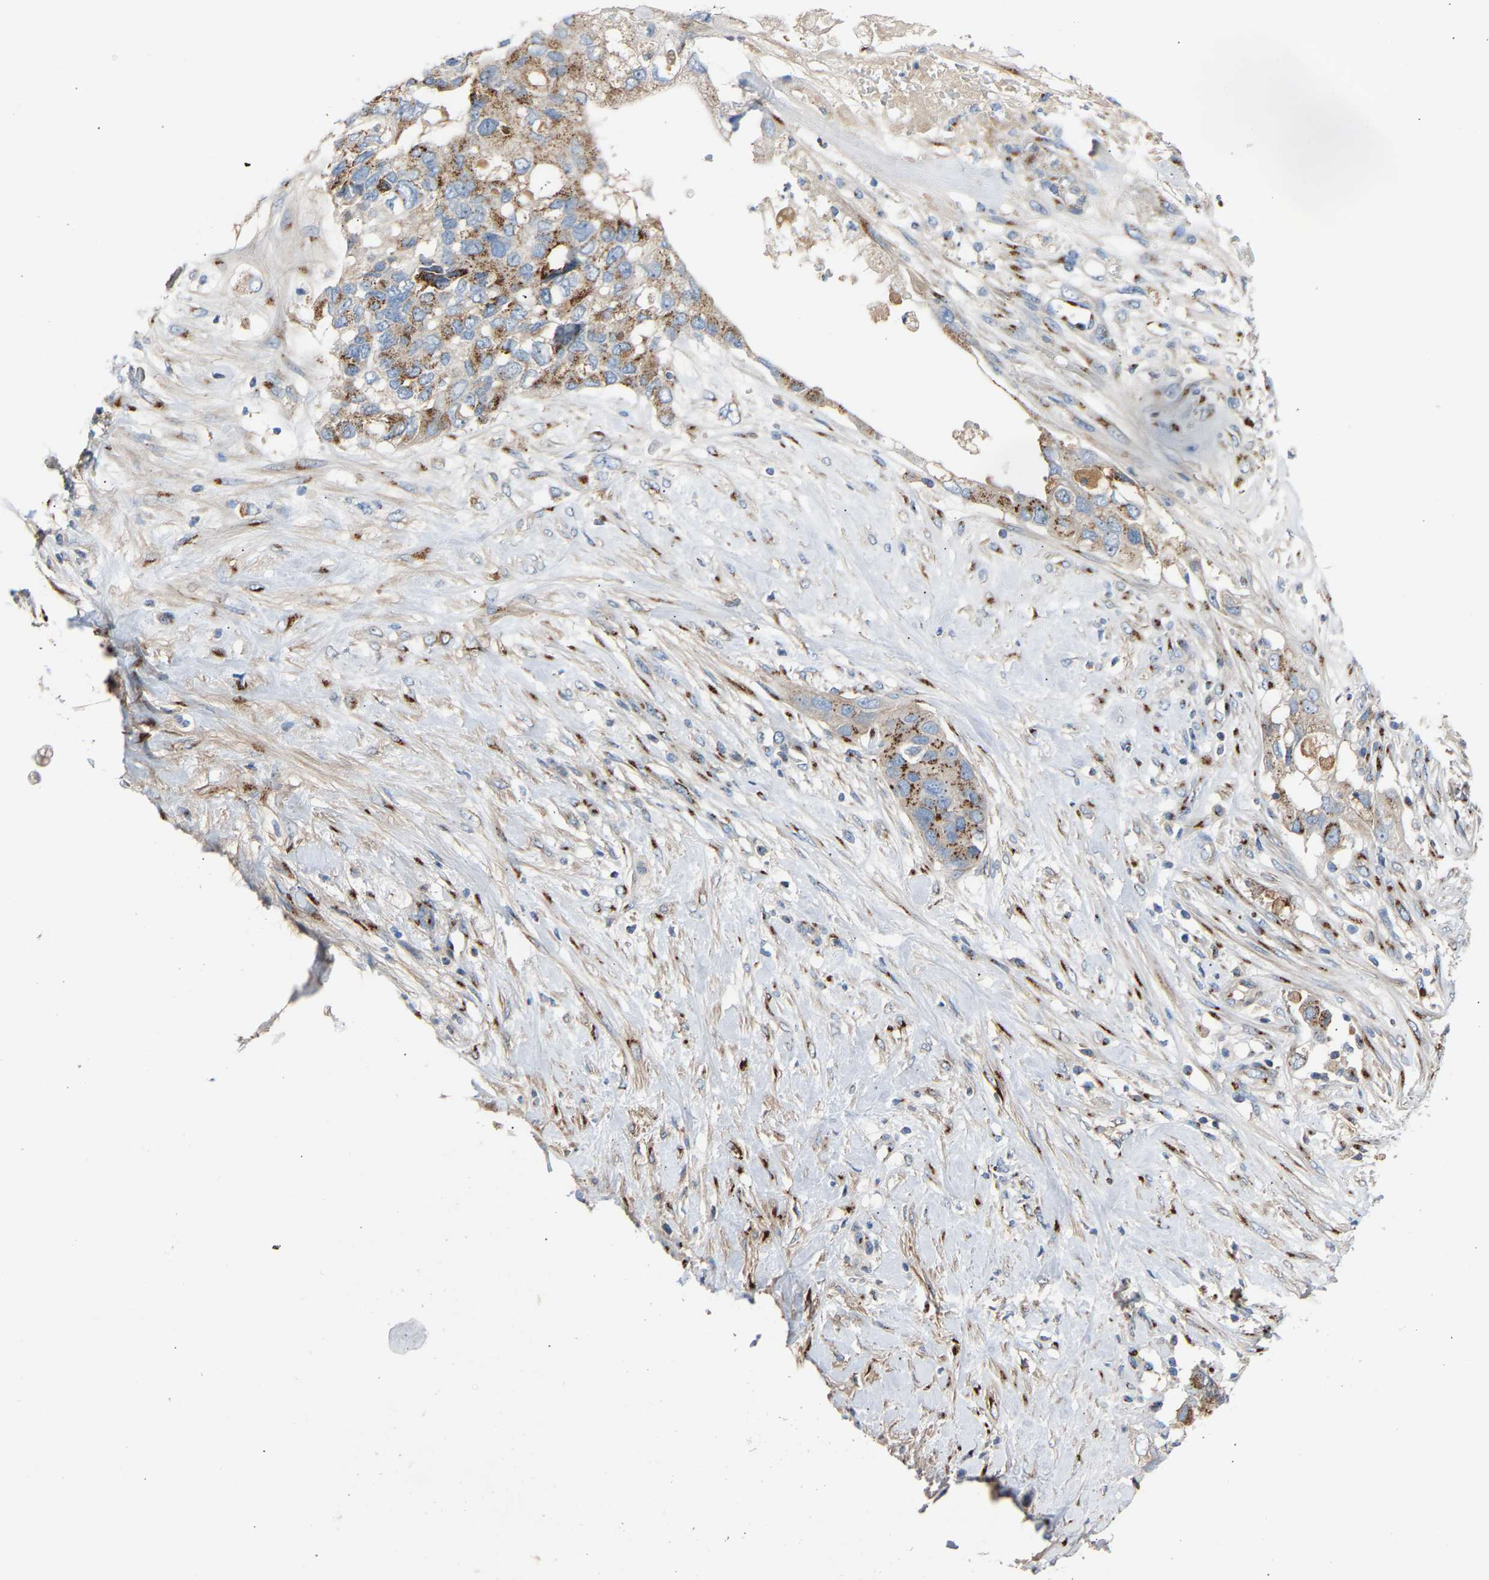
{"staining": {"intensity": "moderate", "quantity": ">75%", "location": "cytoplasmic/membranous"}, "tissue": "pancreatic cancer", "cell_type": "Tumor cells", "image_type": "cancer", "snomed": [{"axis": "morphology", "description": "Adenocarcinoma, NOS"}, {"axis": "topography", "description": "Pancreas"}], "caption": "A photomicrograph of human adenocarcinoma (pancreatic) stained for a protein displays moderate cytoplasmic/membranous brown staining in tumor cells.", "gene": "CYREN", "patient": {"sex": "female", "age": 56}}